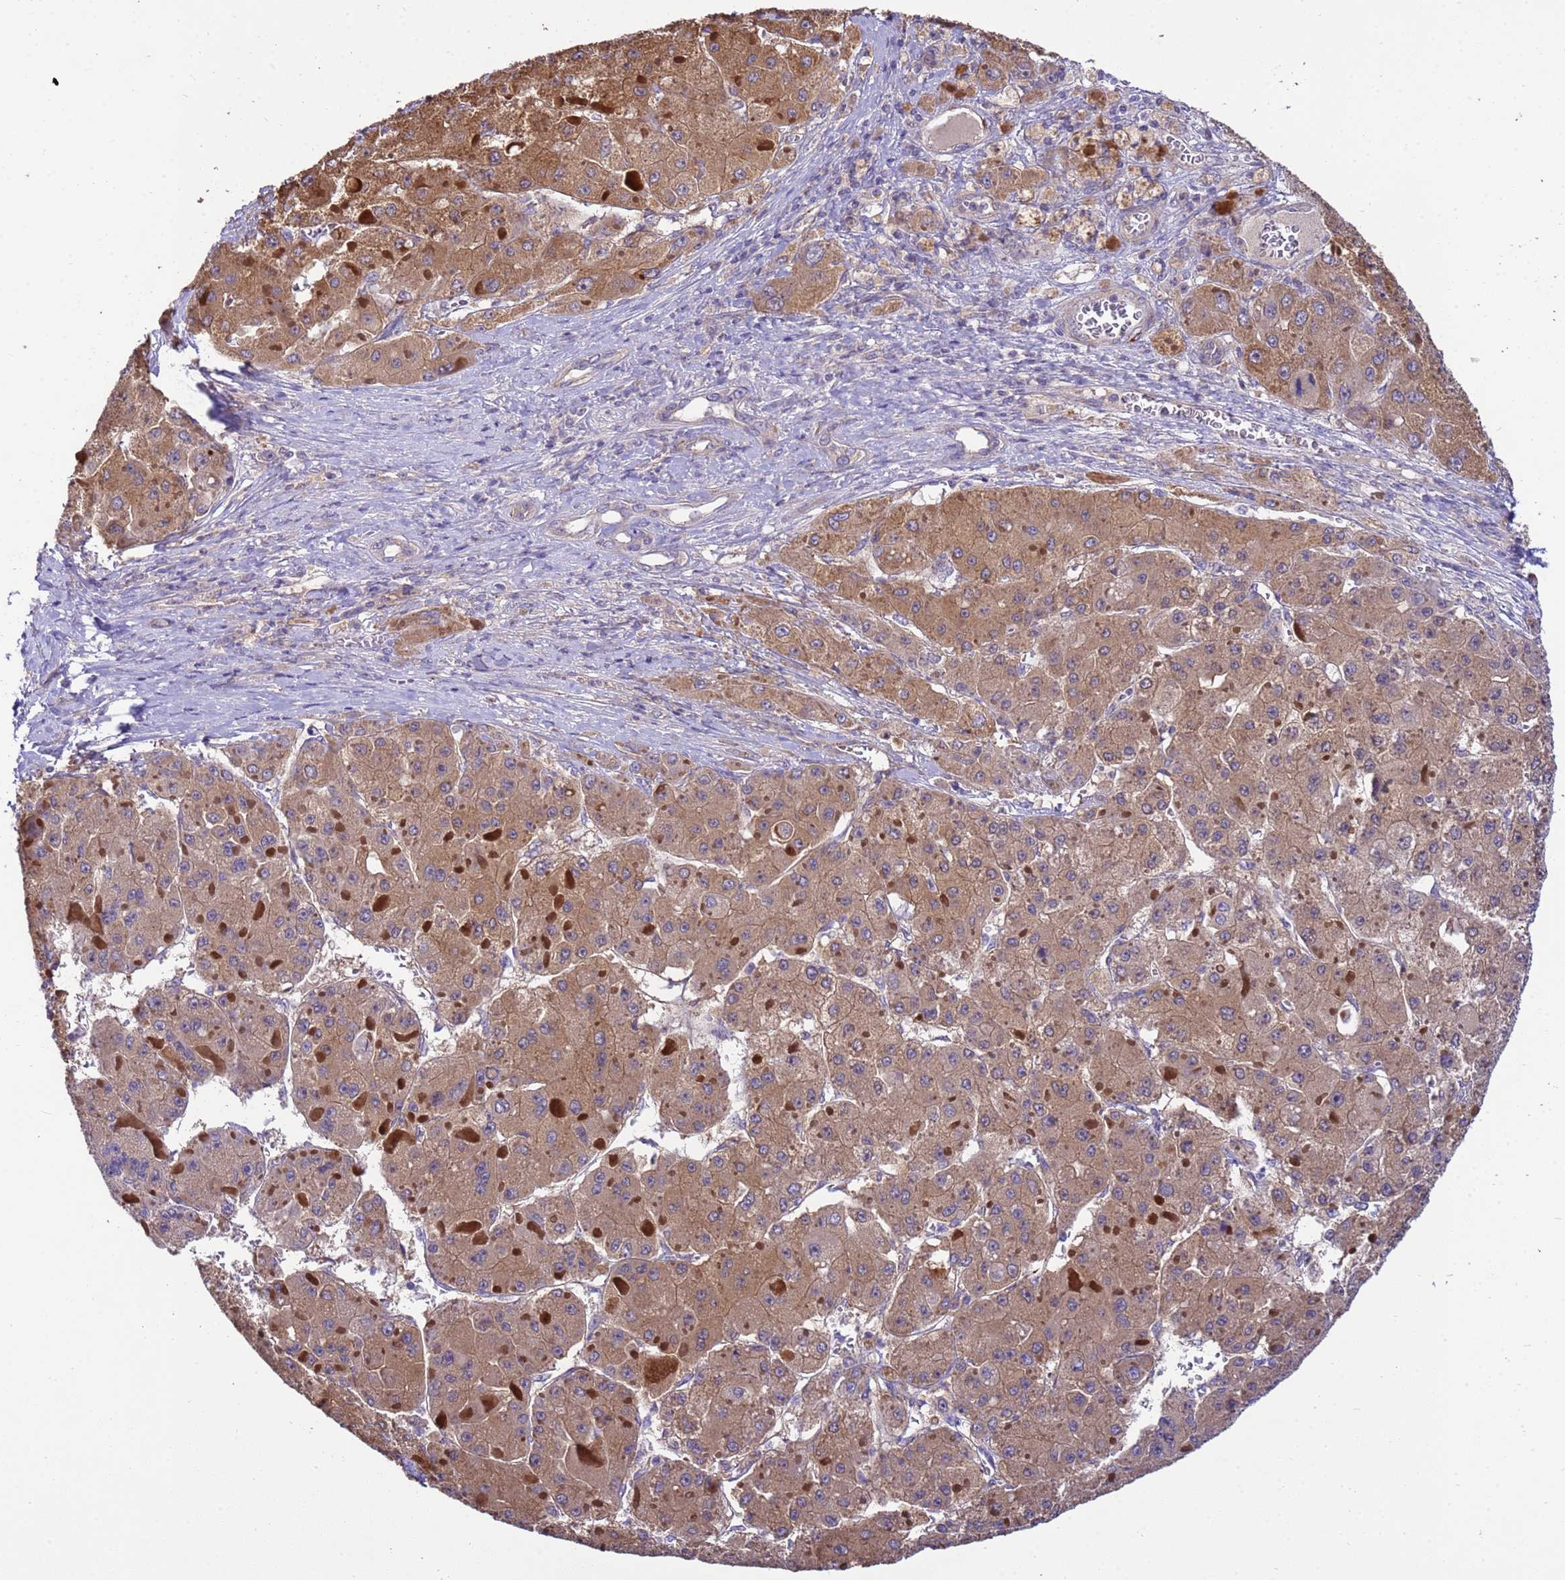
{"staining": {"intensity": "moderate", "quantity": ">75%", "location": "cytoplasmic/membranous"}, "tissue": "liver cancer", "cell_type": "Tumor cells", "image_type": "cancer", "snomed": [{"axis": "morphology", "description": "Carcinoma, Hepatocellular, NOS"}, {"axis": "topography", "description": "Liver"}], "caption": "Protein analysis of liver cancer (hepatocellular carcinoma) tissue displays moderate cytoplasmic/membranous expression in approximately >75% of tumor cells.", "gene": "PPP2CB", "patient": {"sex": "female", "age": 73}}